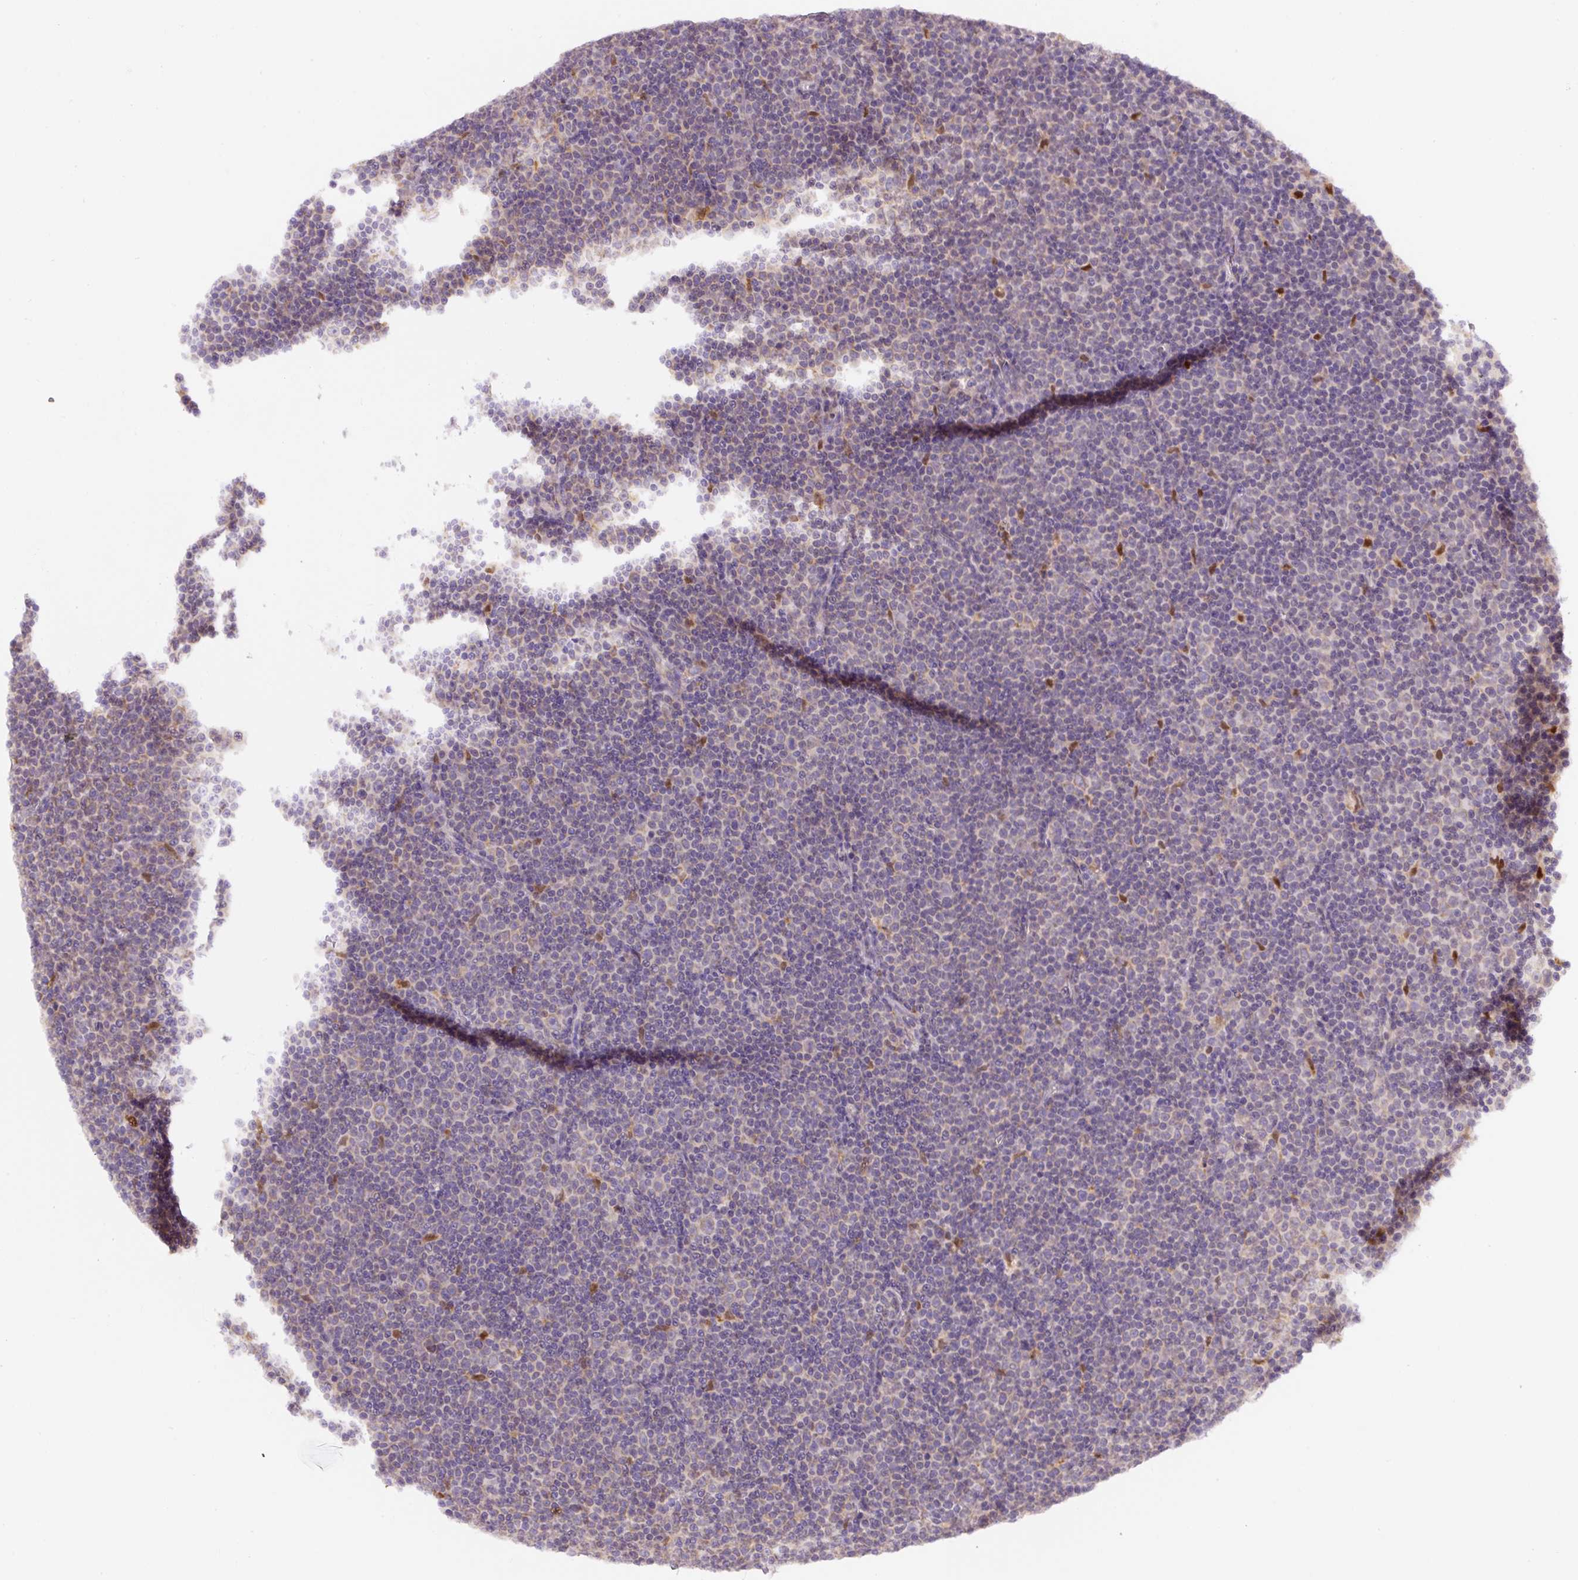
{"staining": {"intensity": "negative", "quantity": "none", "location": "none"}, "tissue": "lymphoma", "cell_type": "Tumor cells", "image_type": "cancer", "snomed": [{"axis": "morphology", "description": "Malignant lymphoma, non-Hodgkin's type, Low grade"}, {"axis": "topography", "description": "Lymph node"}], "caption": "This is a micrograph of immunohistochemistry staining of lymphoma, which shows no expression in tumor cells. Nuclei are stained in blue.", "gene": "DDOST", "patient": {"sex": "female", "age": 67}}